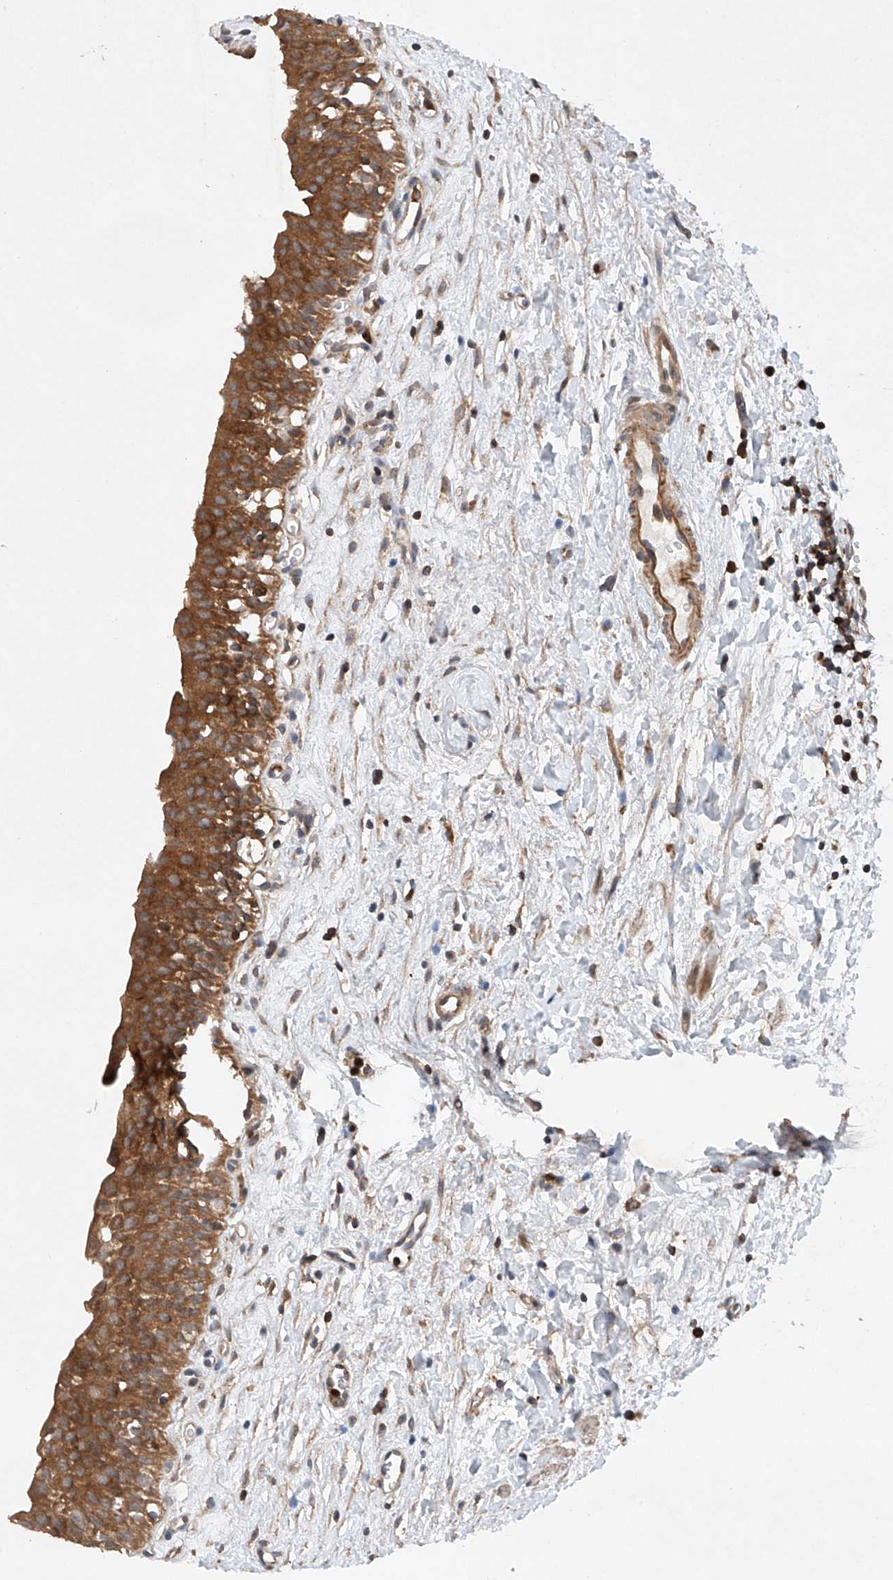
{"staining": {"intensity": "strong", "quantity": ">75%", "location": "cytoplasmic/membranous"}, "tissue": "urinary bladder", "cell_type": "Urothelial cells", "image_type": "normal", "snomed": [{"axis": "morphology", "description": "Normal tissue, NOS"}, {"axis": "topography", "description": "Urinary bladder"}], "caption": "Immunohistochemistry (IHC) image of benign urinary bladder: urinary bladder stained using immunohistochemistry (IHC) shows high levels of strong protein expression localized specifically in the cytoplasmic/membranous of urothelial cells, appearing as a cytoplasmic/membranous brown color.", "gene": "CEP85L", "patient": {"sex": "male", "age": 51}}